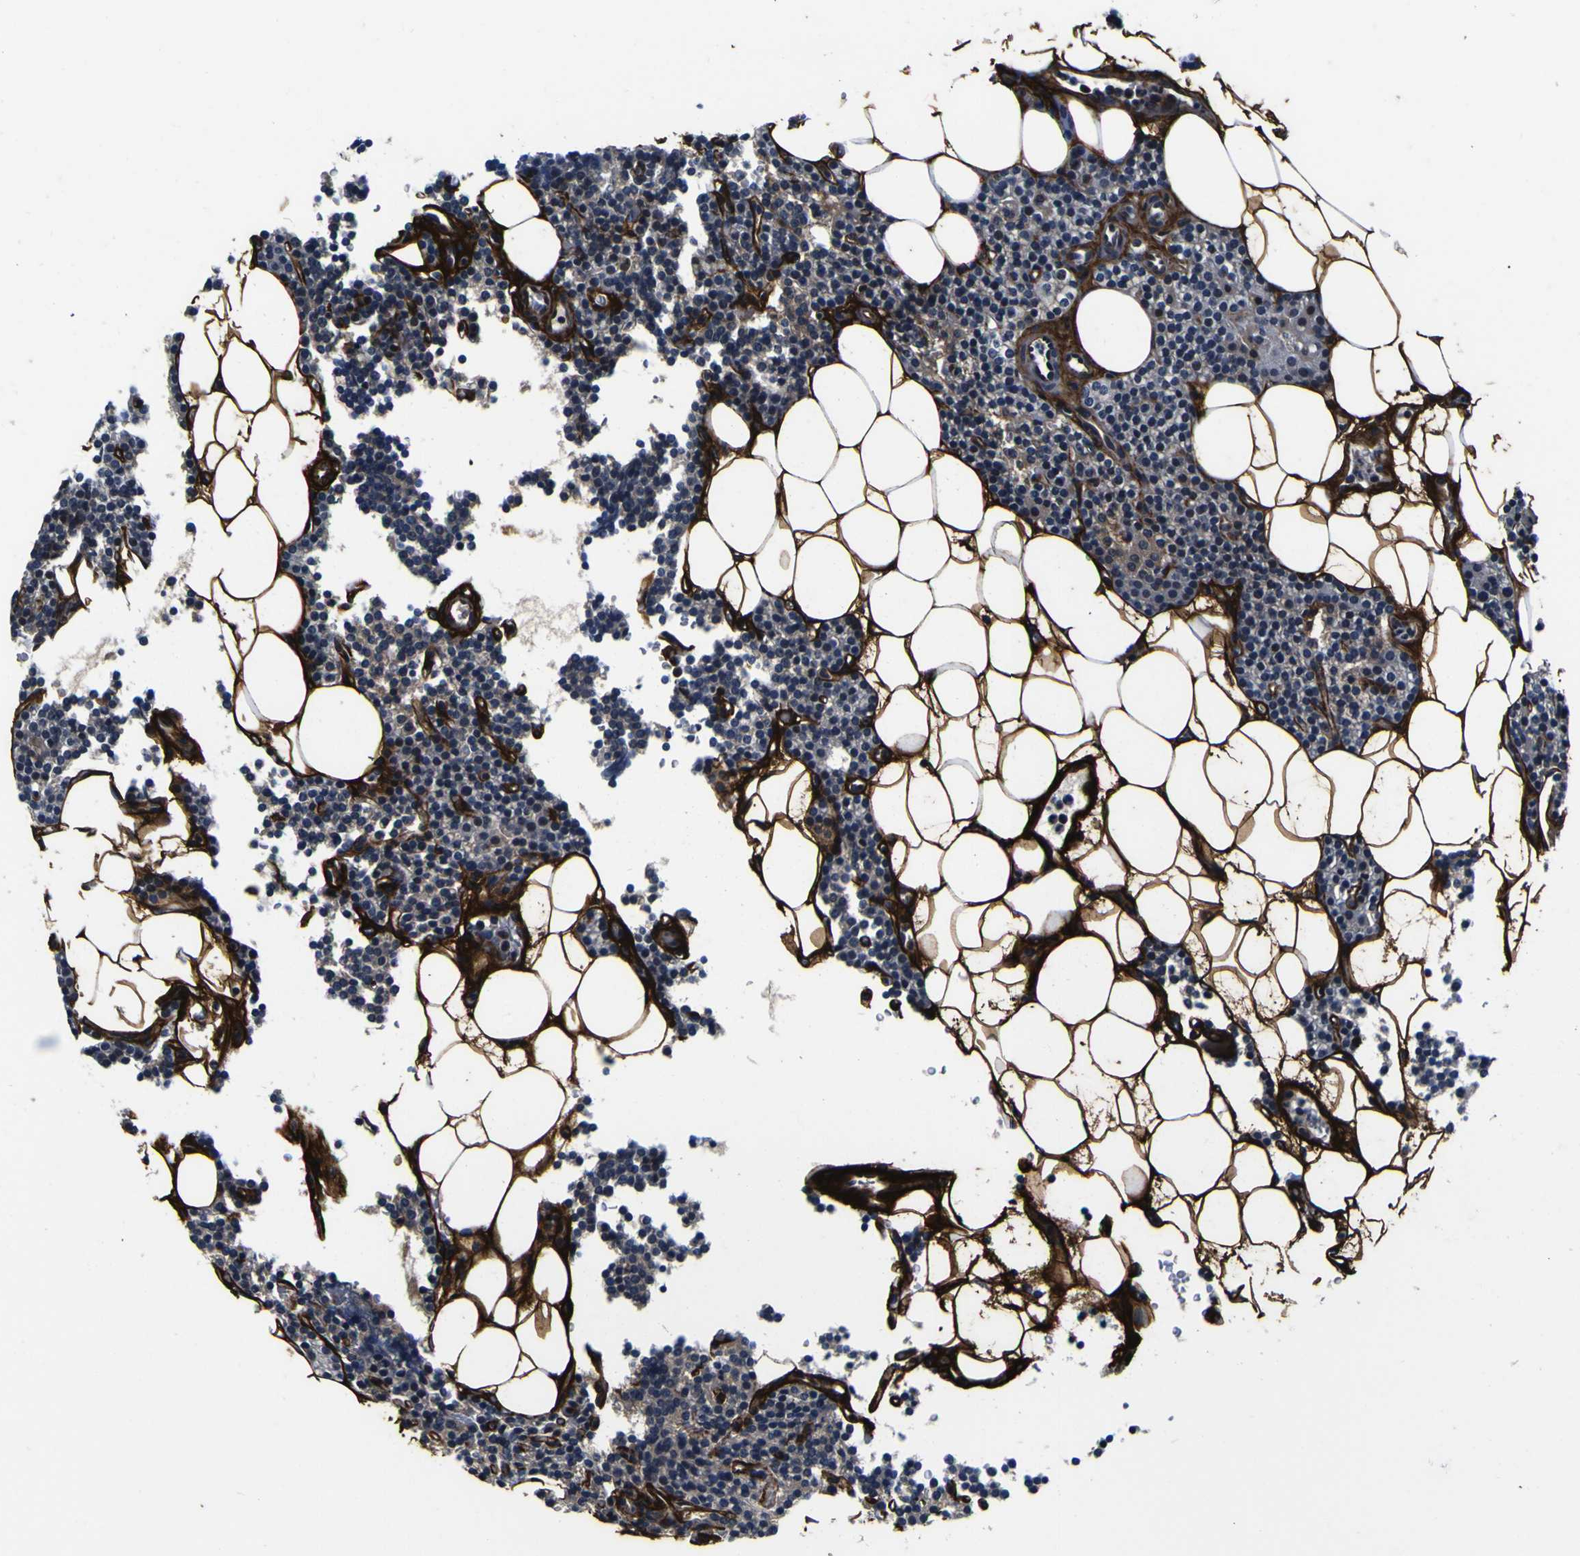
{"staining": {"intensity": "negative", "quantity": "none", "location": "none"}, "tissue": "parathyroid gland", "cell_type": "Glandular cells", "image_type": "normal", "snomed": [{"axis": "morphology", "description": "Normal tissue, NOS"}, {"axis": "morphology", "description": "Adenoma, NOS"}, {"axis": "topography", "description": "Parathyroid gland"}], "caption": "Parathyroid gland was stained to show a protein in brown. There is no significant expression in glandular cells. (IHC, brightfield microscopy, high magnification).", "gene": "POSTN", "patient": {"sex": "female", "age": 51}}